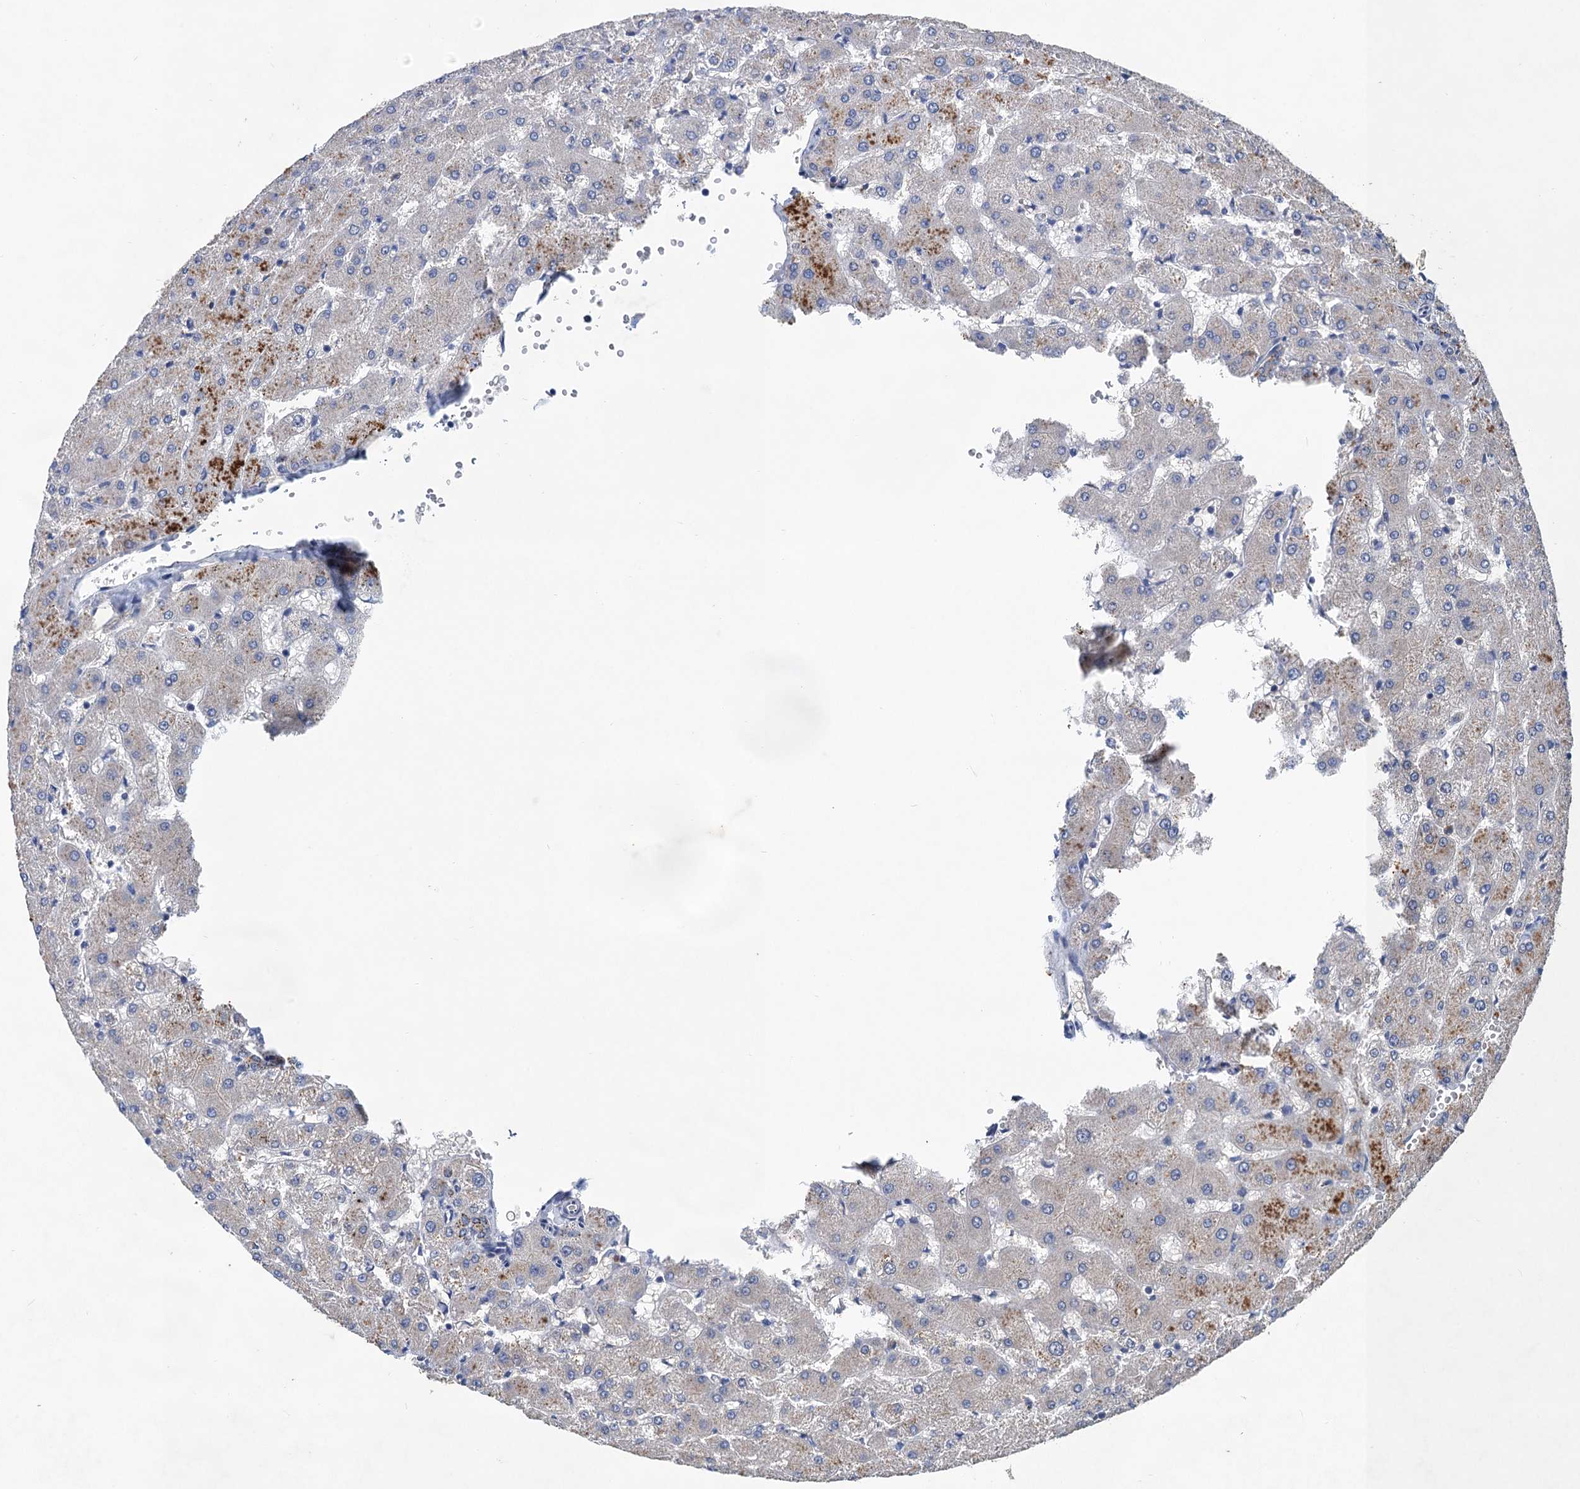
{"staining": {"intensity": "negative", "quantity": "none", "location": "none"}, "tissue": "liver", "cell_type": "Cholangiocytes", "image_type": "normal", "snomed": [{"axis": "morphology", "description": "Normal tissue, NOS"}, {"axis": "topography", "description": "Liver"}], "caption": "Protein analysis of benign liver exhibits no significant staining in cholangiocytes. Nuclei are stained in blue.", "gene": "TMEM39B", "patient": {"sex": "female", "age": 63}}